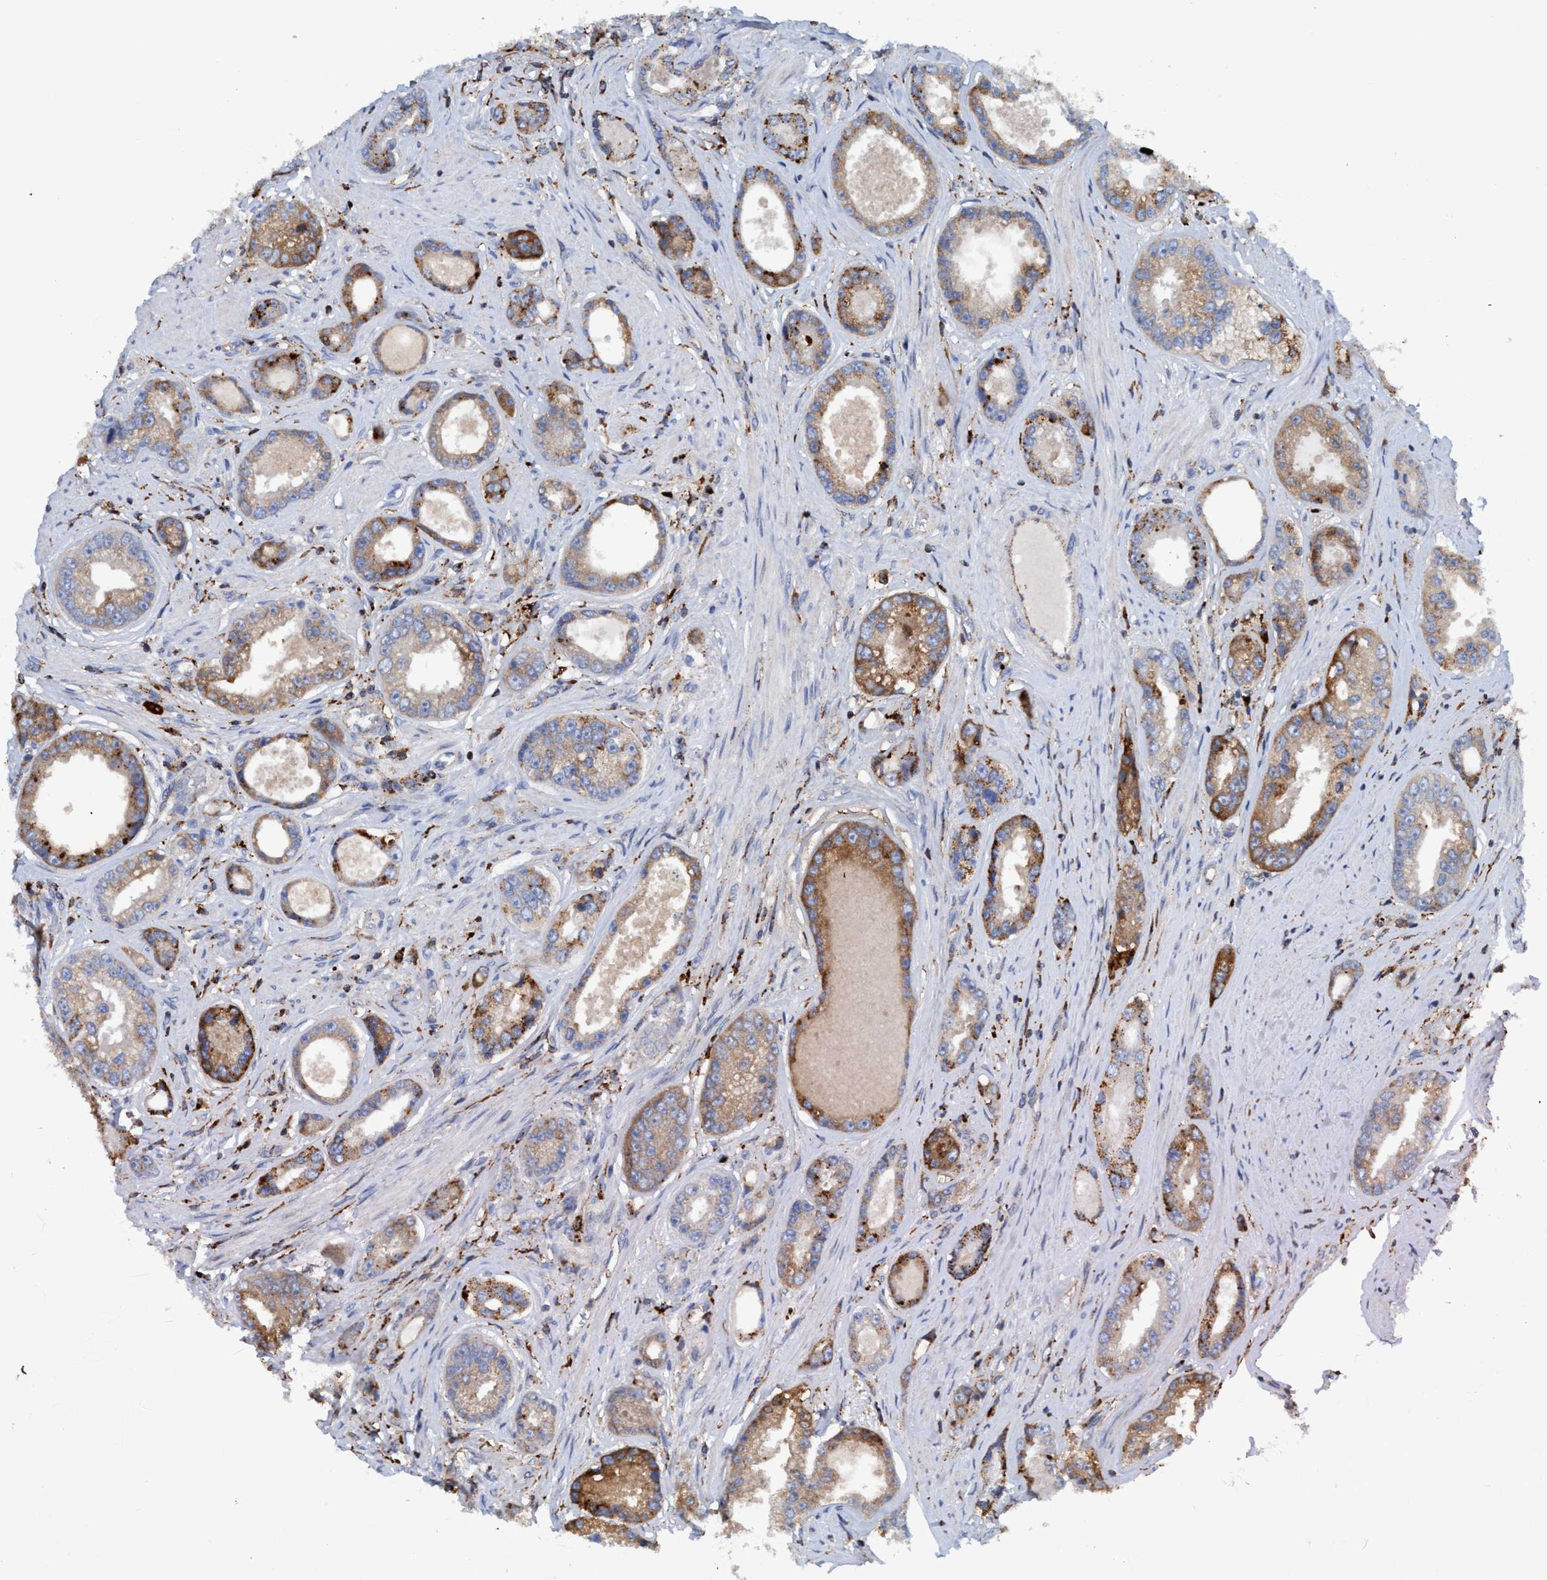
{"staining": {"intensity": "moderate", "quantity": ">75%", "location": "cytoplasmic/membranous"}, "tissue": "prostate cancer", "cell_type": "Tumor cells", "image_type": "cancer", "snomed": [{"axis": "morphology", "description": "Adenocarcinoma, High grade"}, {"axis": "topography", "description": "Prostate"}], "caption": "Brown immunohistochemical staining in human prostate cancer (adenocarcinoma (high-grade)) shows moderate cytoplasmic/membranous positivity in about >75% of tumor cells. (DAB (3,3'-diaminobenzidine) = brown stain, brightfield microscopy at high magnification).", "gene": "TRIM65", "patient": {"sex": "male", "age": 61}}